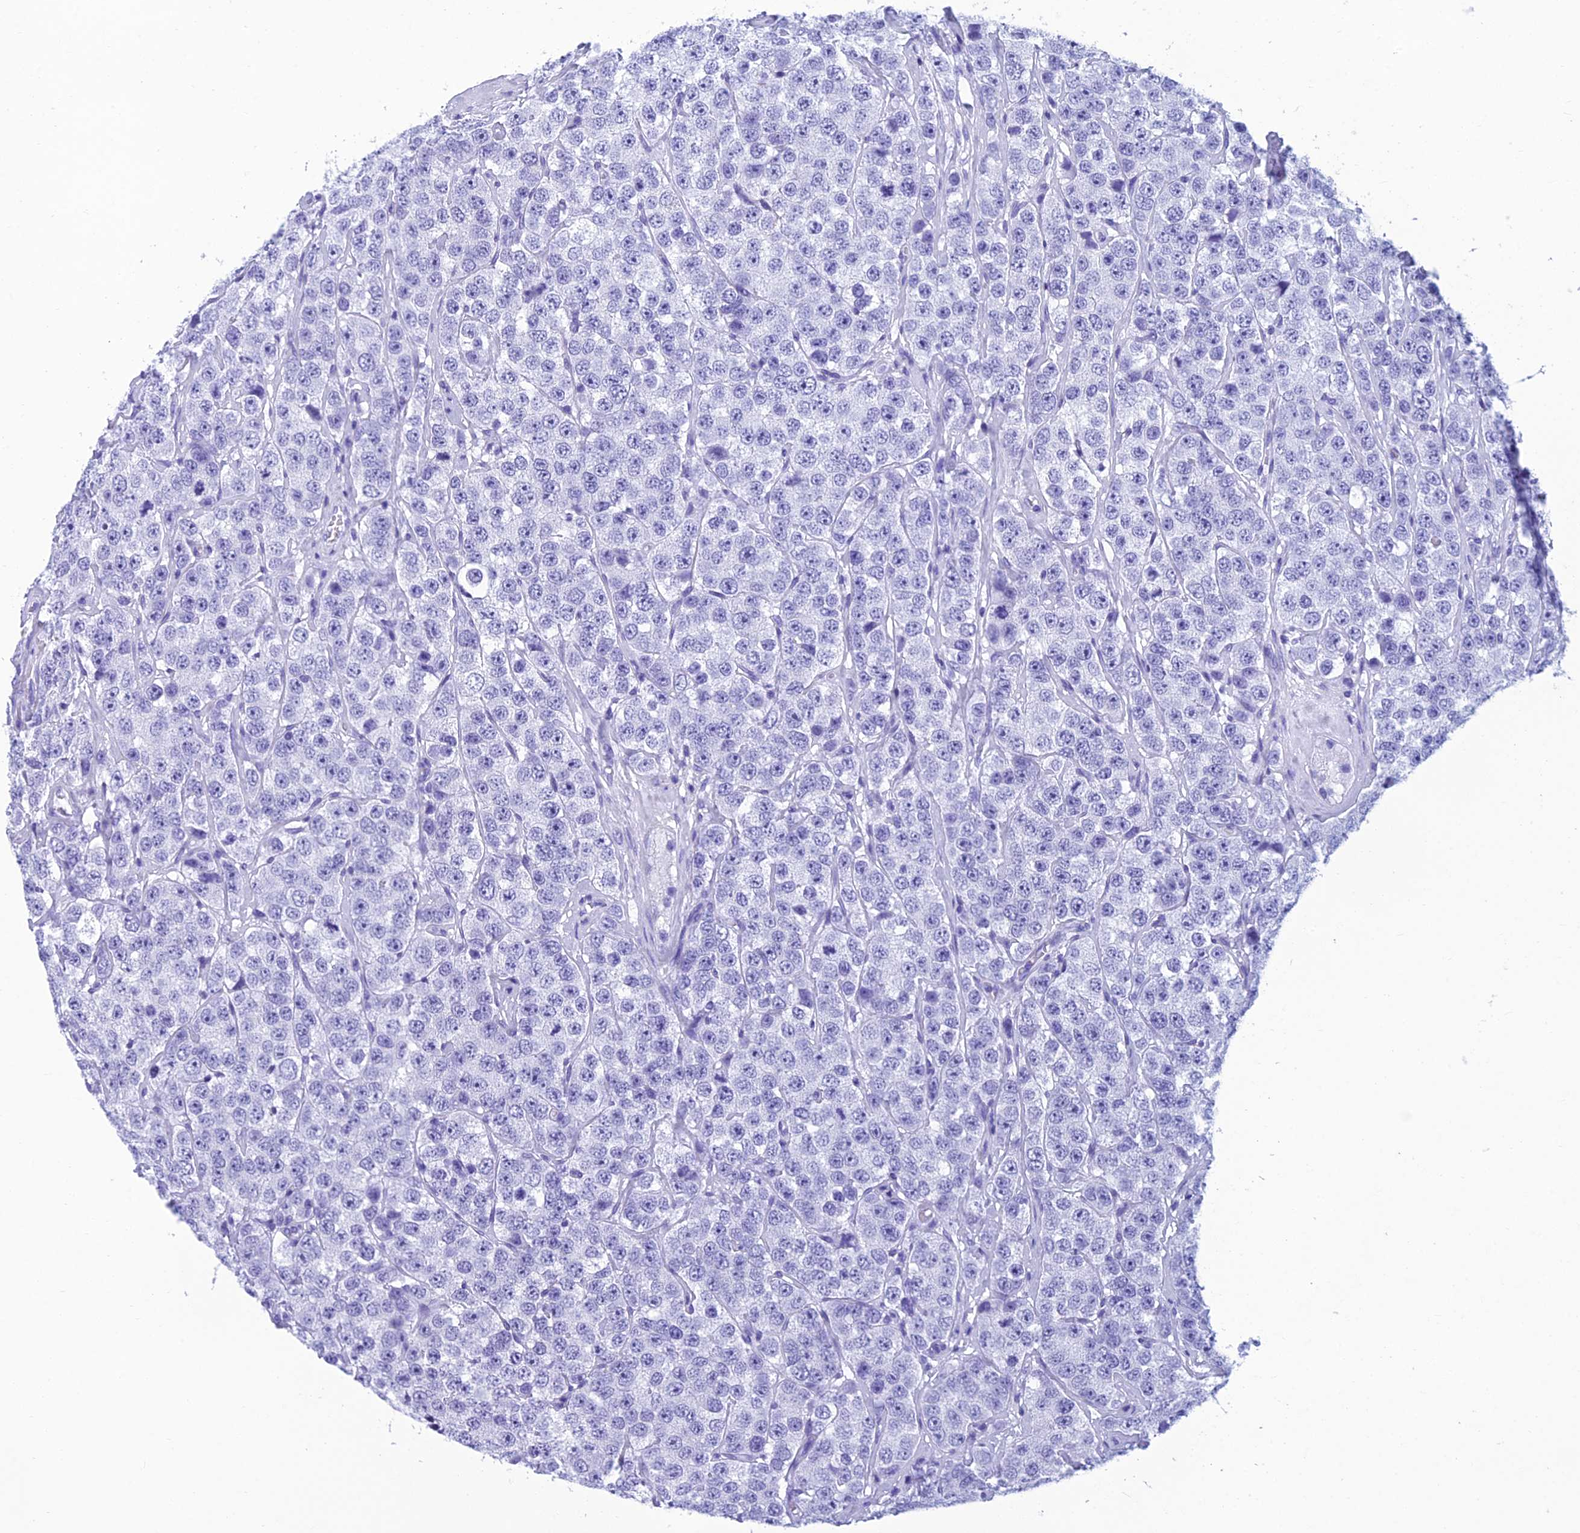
{"staining": {"intensity": "negative", "quantity": "none", "location": "none"}, "tissue": "testis cancer", "cell_type": "Tumor cells", "image_type": "cancer", "snomed": [{"axis": "morphology", "description": "Seminoma, NOS"}, {"axis": "topography", "description": "Testis"}], "caption": "Testis seminoma stained for a protein using IHC reveals no expression tumor cells.", "gene": "GRWD1", "patient": {"sex": "male", "age": 28}}